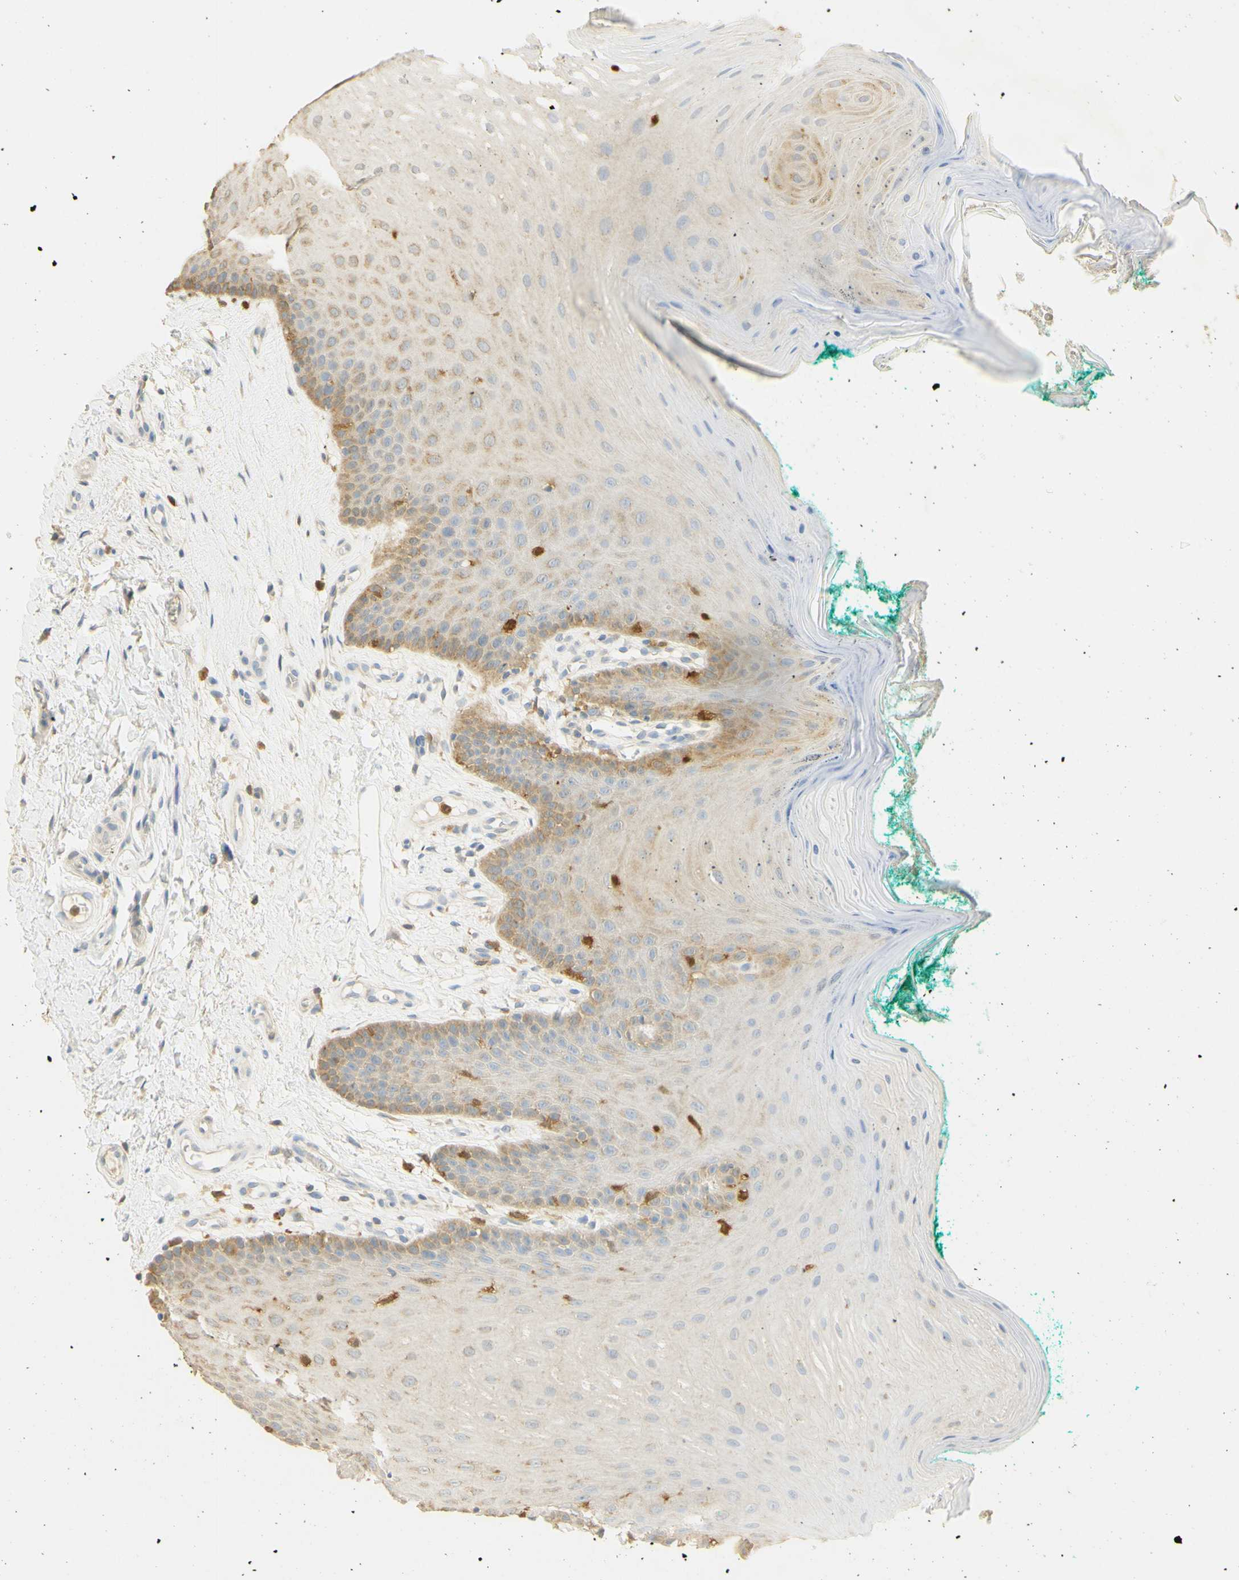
{"staining": {"intensity": "moderate", "quantity": "<25%", "location": "cytoplasmic/membranous"}, "tissue": "oral mucosa", "cell_type": "Squamous epithelial cells", "image_type": "normal", "snomed": [{"axis": "morphology", "description": "Normal tissue, NOS"}, {"axis": "topography", "description": "Skeletal muscle"}, {"axis": "topography", "description": "Oral tissue"}], "caption": "Immunohistochemical staining of unremarkable human oral mucosa shows moderate cytoplasmic/membranous protein staining in about <25% of squamous epithelial cells.", "gene": "PAK1", "patient": {"sex": "male", "age": 58}}